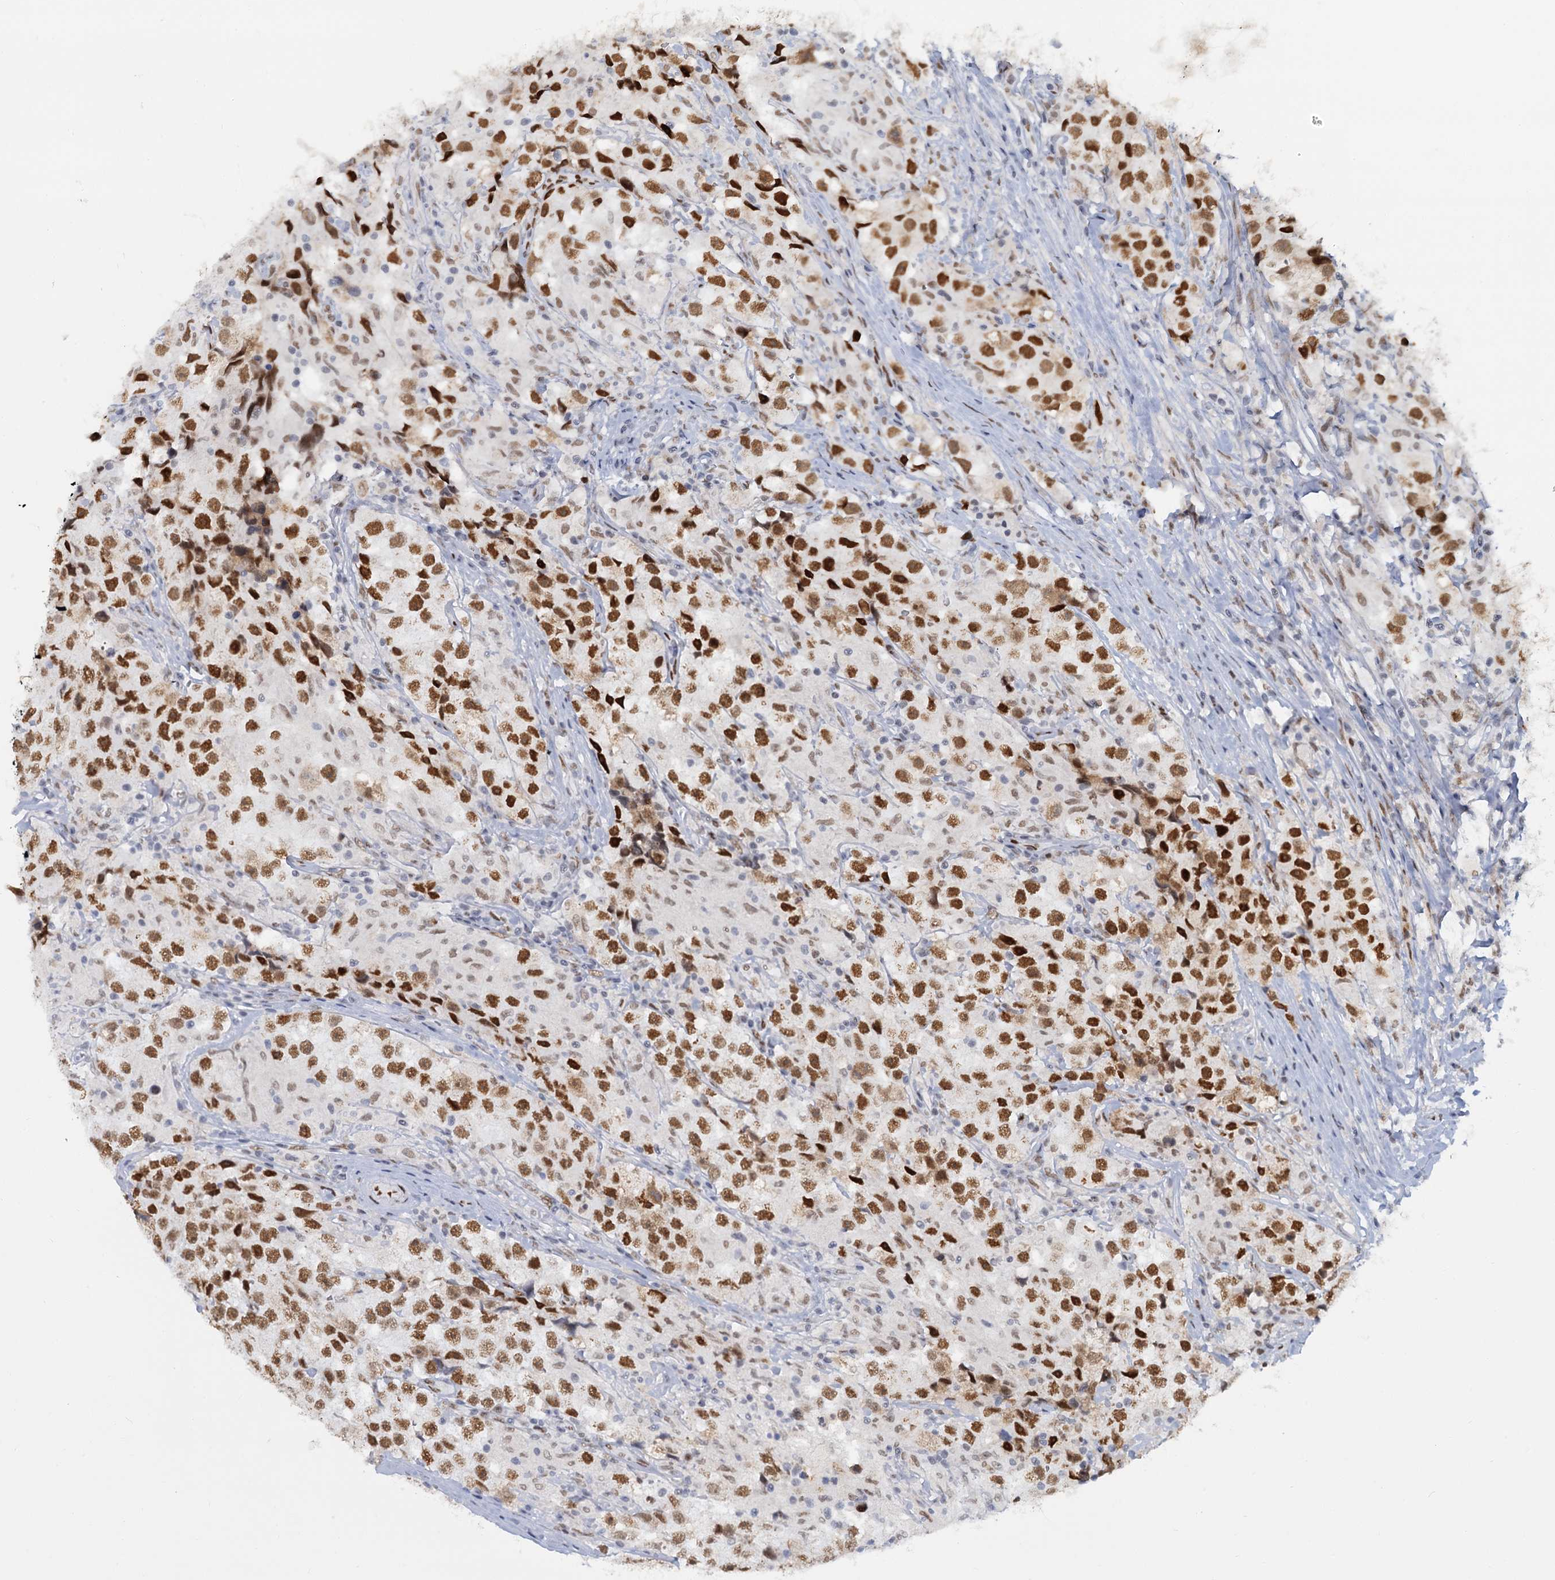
{"staining": {"intensity": "strong", "quantity": ">75%", "location": "nuclear"}, "tissue": "testis cancer", "cell_type": "Tumor cells", "image_type": "cancer", "snomed": [{"axis": "morphology", "description": "Seminoma, NOS"}, {"axis": "topography", "description": "Testis"}], "caption": "Testis cancer (seminoma) stained for a protein (brown) displays strong nuclear positive expression in approximately >75% of tumor cells.", "gene": "RPRD1A", "patient": {"sex": "male", "age": 46}}